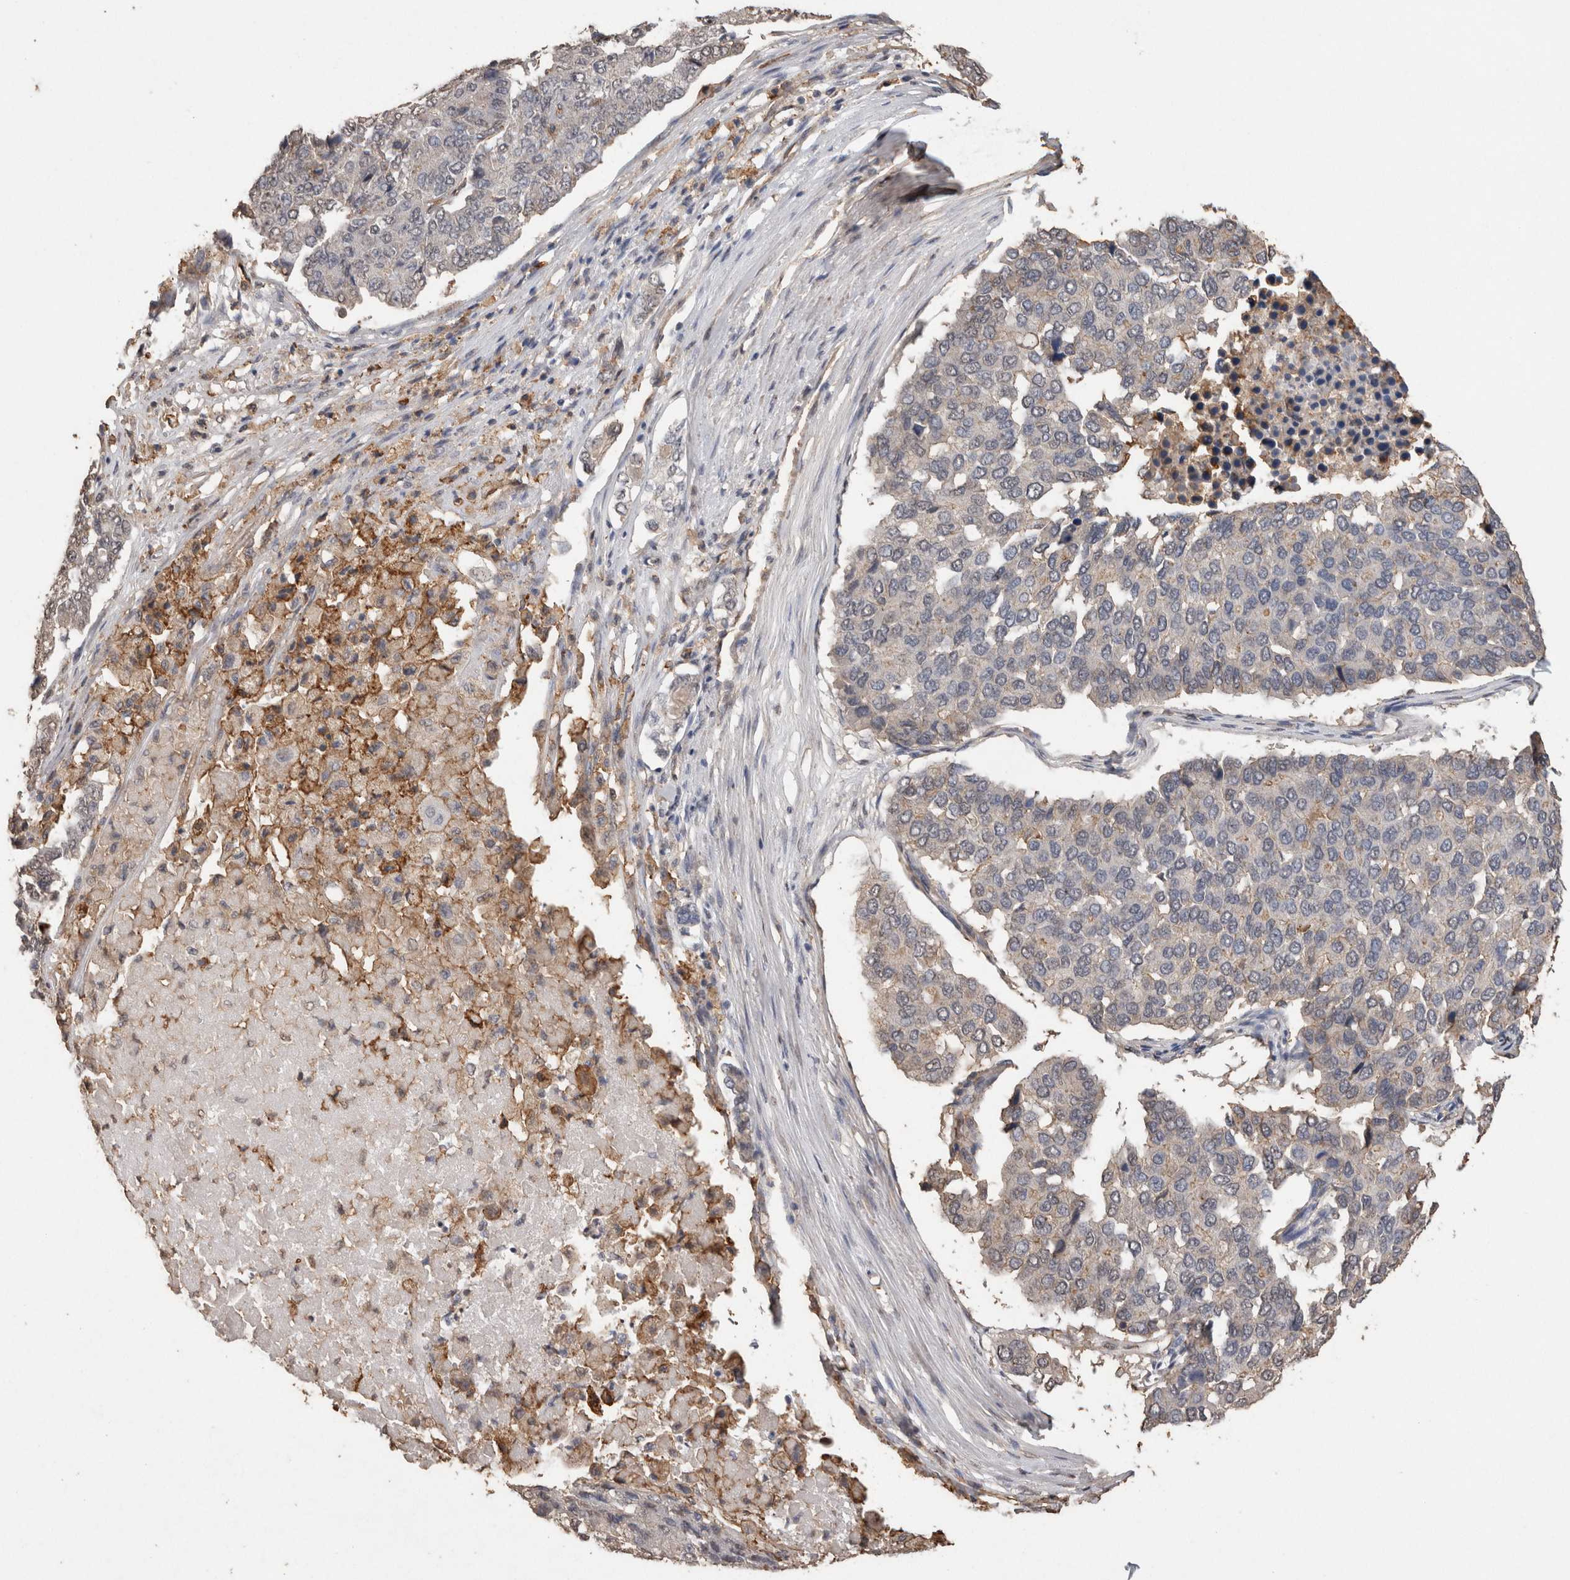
{"staining": {"intensity": "weak", "quantity": "25%-75%", "location": "cytoplasmic/membranous"}, "tissue": "pancreatic cancer", "cell_type": "Tumor cells", "image_type": "cancer", "snomed": [{"axis": "morphology", "description": "Adenocarcinoma, NOS"}, {"axis": "topography", "description": "Pancreas"}], "caption": "Protein staining of pancreatic cancer tissue demonstrates weak cytoplasmic/membranous staining in approximately 25%-75% of tumor cells.", "gene": "S100A10", "patient": {"sex": "male", "age": 50}}